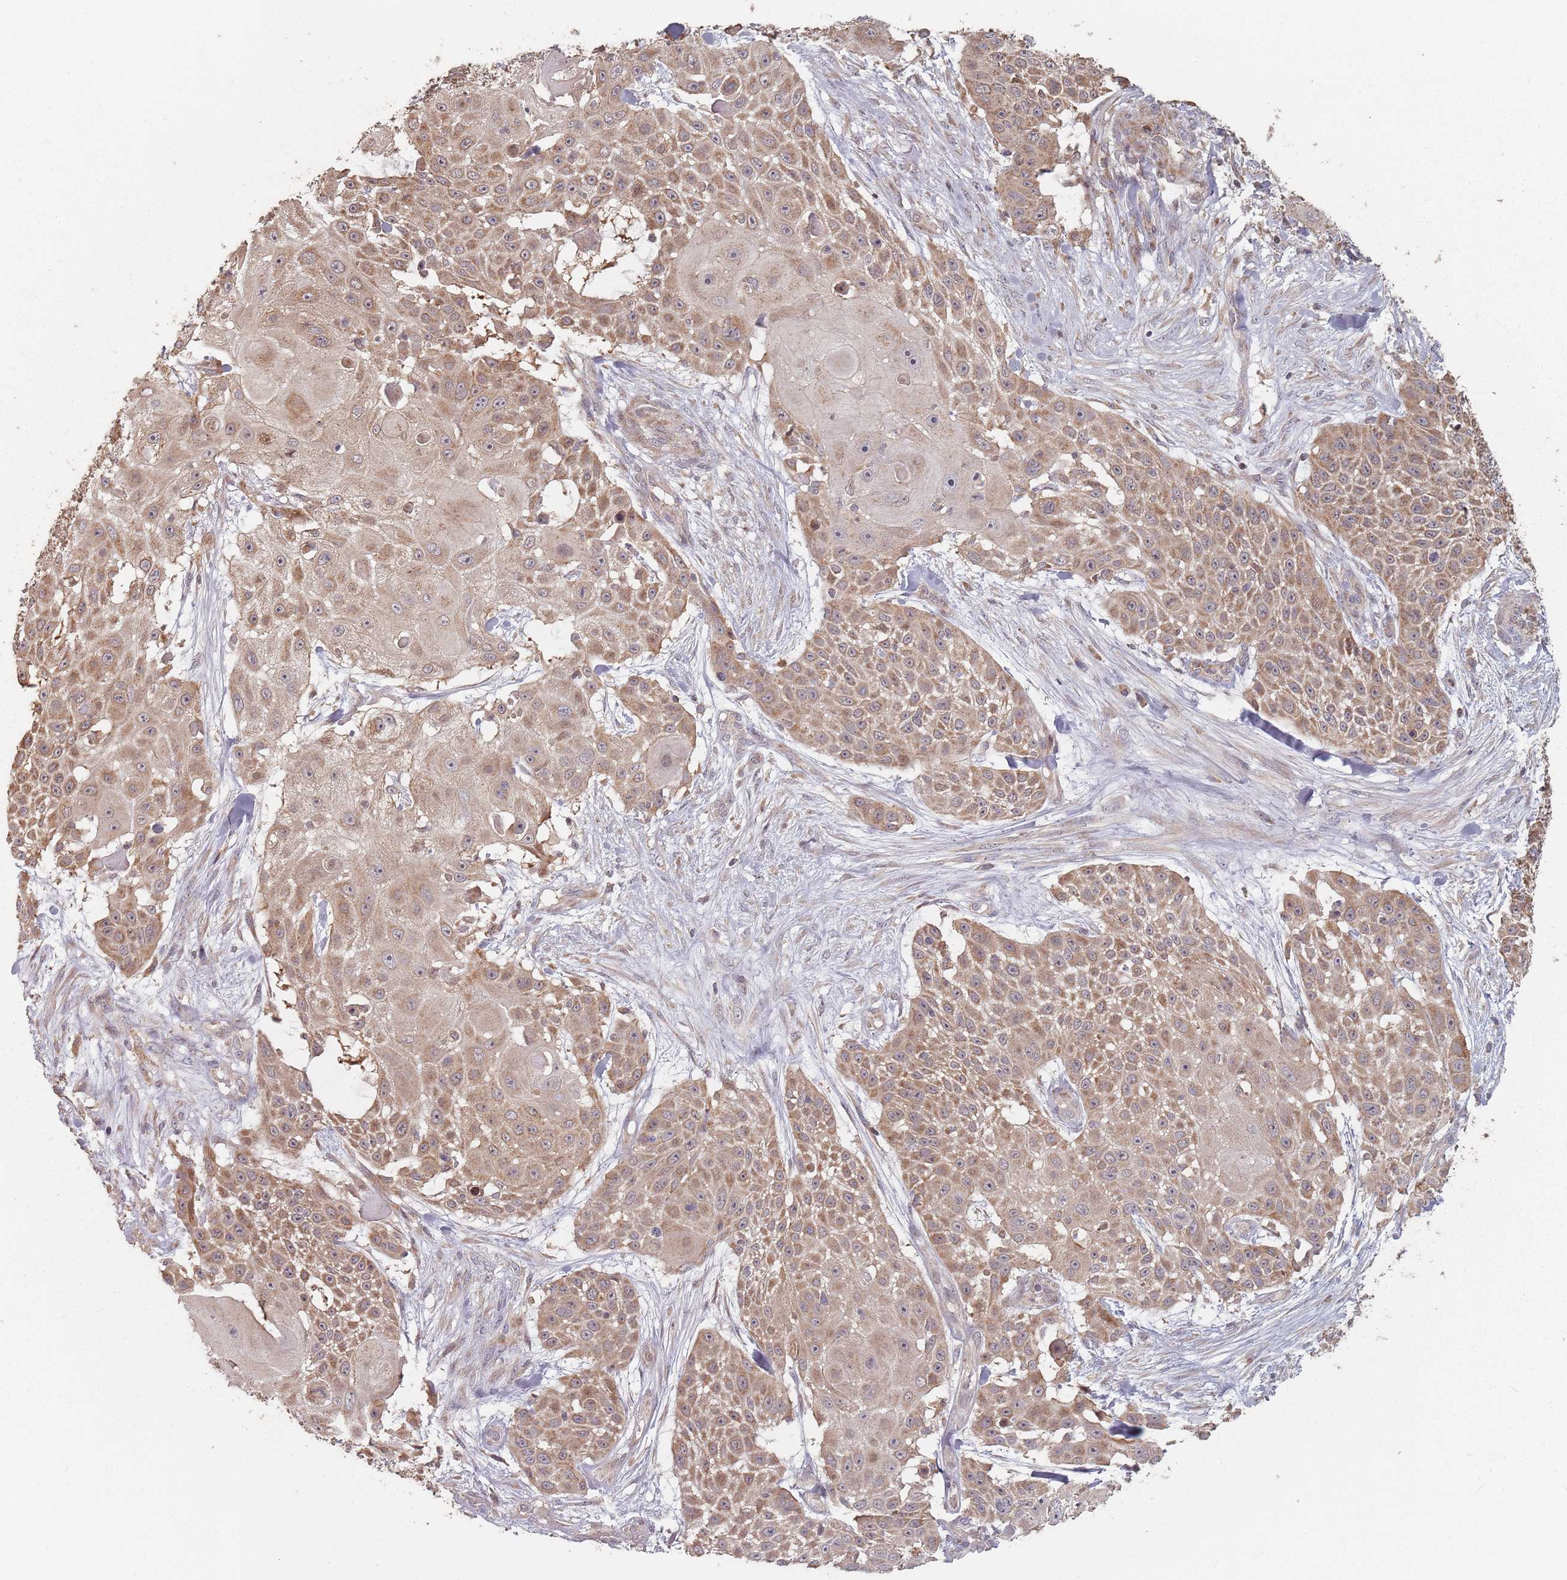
{"staining": {"intensity": "moderate", "quantity": ">75%", "location": "cytoplasmic/membranous"}, "tissue": "skin cancer", "cell_type": "Tumor cells", "image_type": "cancer", "snomed": [{"axis": "morphology", "description": "Squamous cell carcinoma, NOS"}, {"axis": "topography", "description": "Skin"}], "caption": "Human squamous cell carcinoma (skin) stained with a brown dye demonstrates moderate cytoplasmic/membranous positive positivity in approximately >75% of tumor cells.", "gene": "VPS52", "patient": {"sex": "female", "age": 86}}